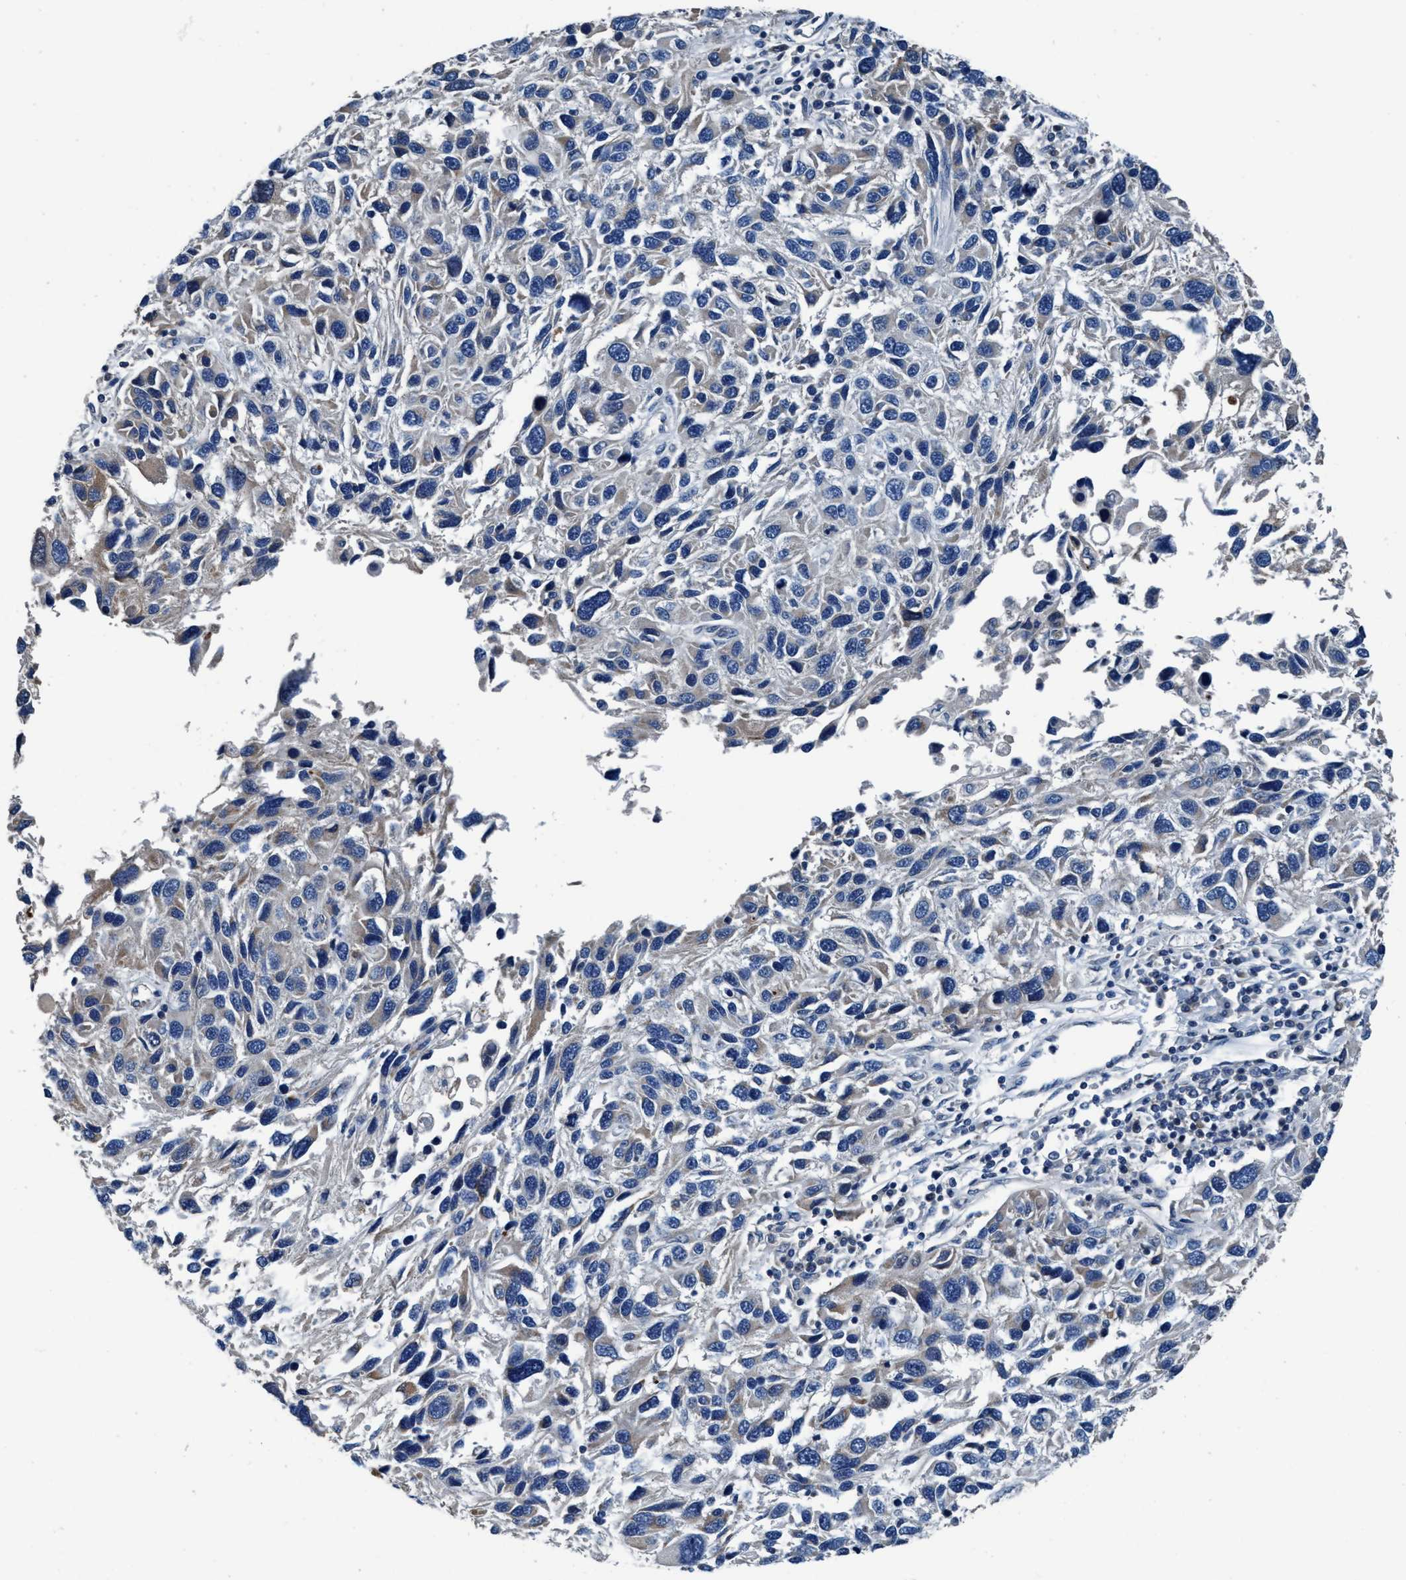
{"staining": {"intensity": "weak", "quantity": "<25%", "location": "cytoplasmic/membranous"}, "tissue": "melanoma", "cell_type": "Tumor cells", "image_type": "cancer", "snomed": [{"axis": "morphology", "description": "Malignant melanoma, NOS"}, {"axis": "topography", "description": "Skin"}], "caption": "This is an immunohistochemistry (IHC) photomicrograph of melanoma. There is no positivity in tumor cells.", "gene": "ANKFN1", "patient": {"sex": "male", "age": 53}}